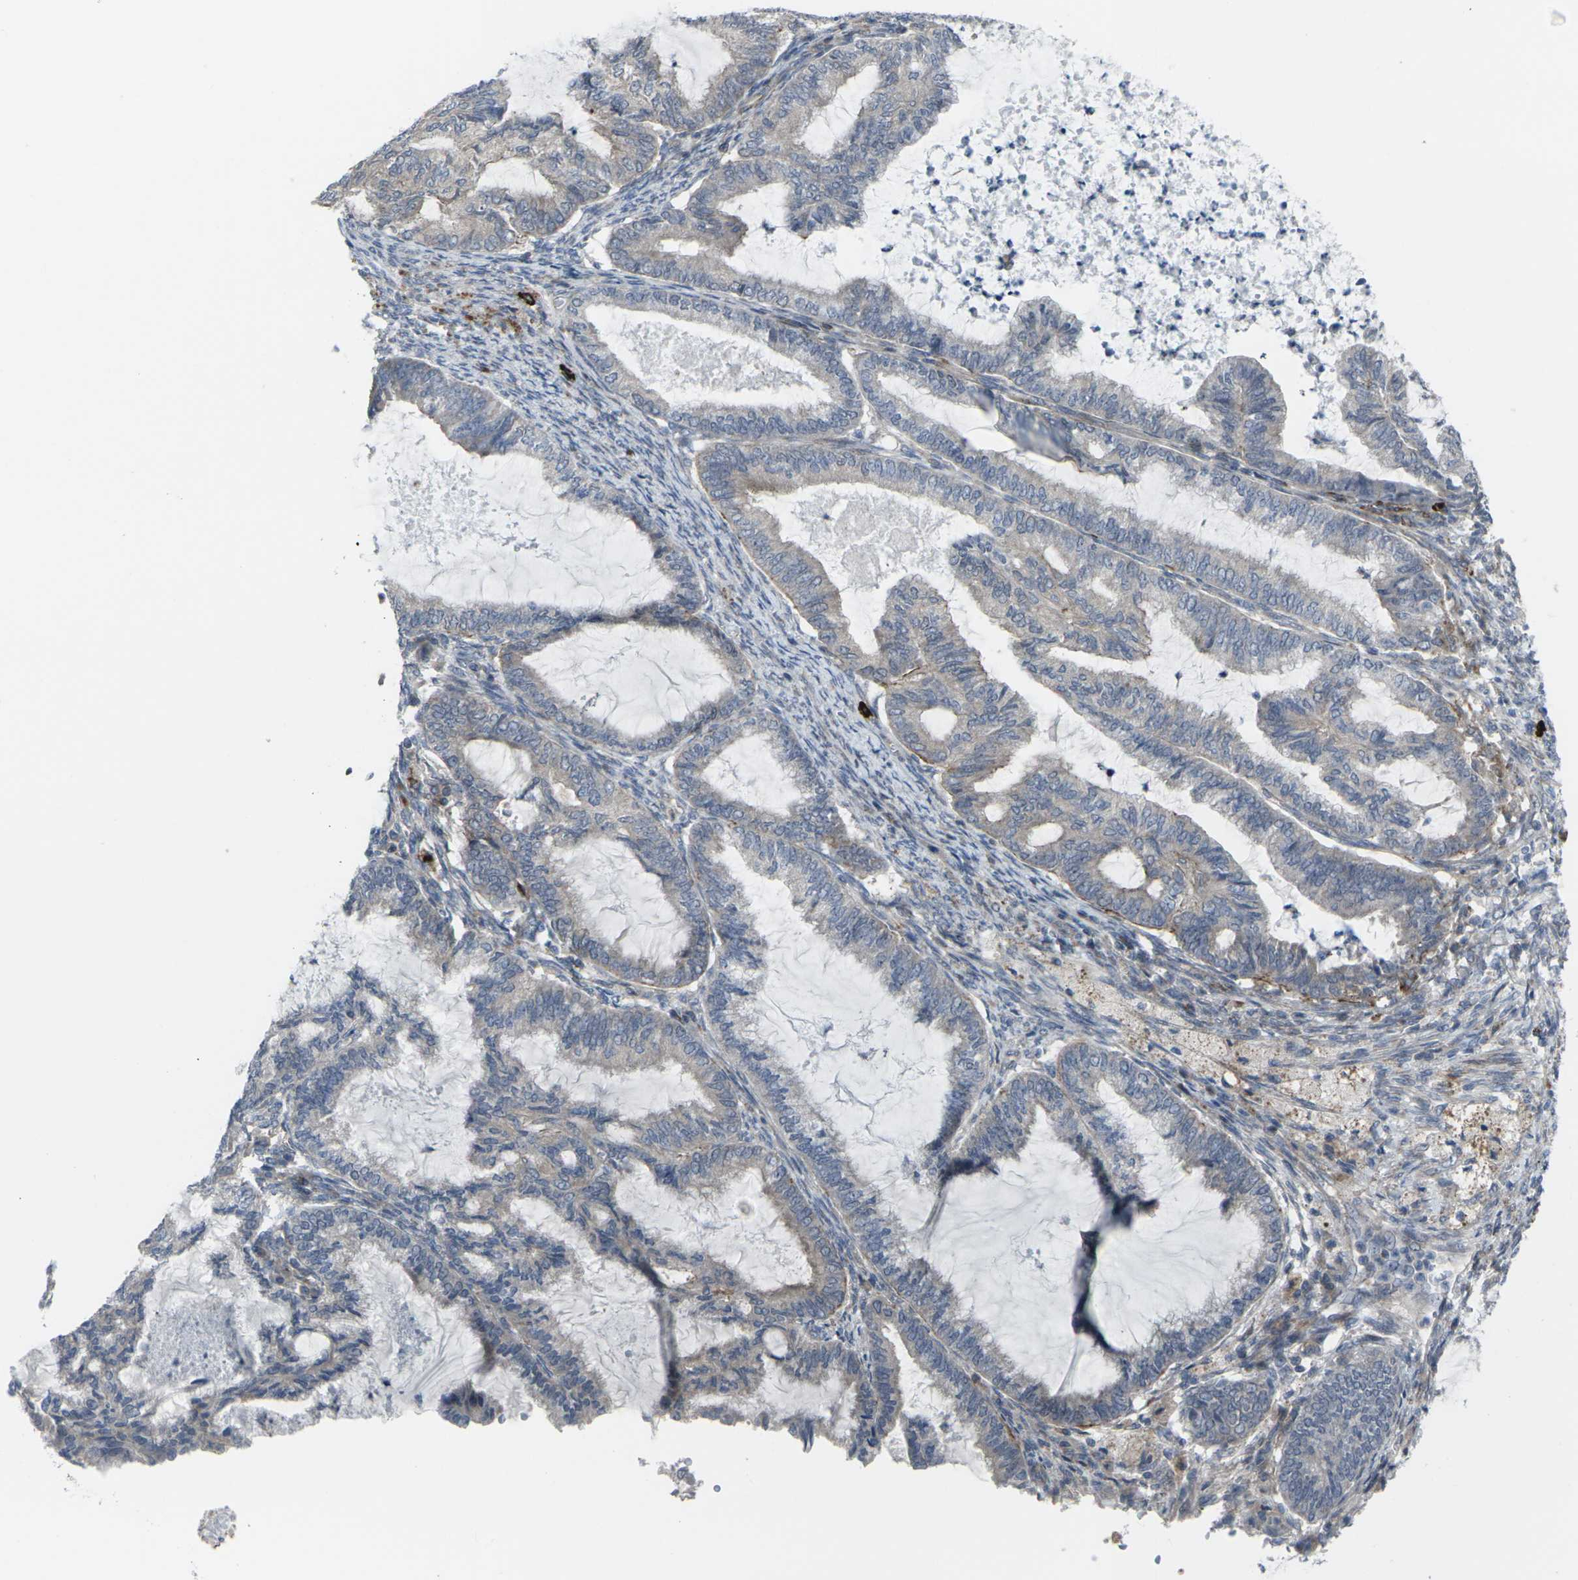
{"staining": {"intensity": "weak", "quantity": ">75%", "location": "cytoplasmic/membranous"}, "tissue": "cervical cancer", "cell_type": "Tumor cells", "image_type": "cancer", "snomed": [{"axis": "morphology", "description": "Normal tissue, NOS"}, {"axis": "morphology", "description": "Adenocarcinoma, NOS"}, {"axis": "topography", "description": "Cervix"}, {"axis": "topography", "description": "Endometrium"}], "caption": "Cervical cancer stained with immunohistochemistry (IHC) shows weak cytoplasmic/membranous staining in about >75% of tumor cells. (Stains: DAB (3,3'-diaminobenzidine) in brown, nuclei in blue, Microscopy: brightfield microscopy at high magnification).", "gene": "CCR10", "patient": {"sex": "female", "age": 86}}